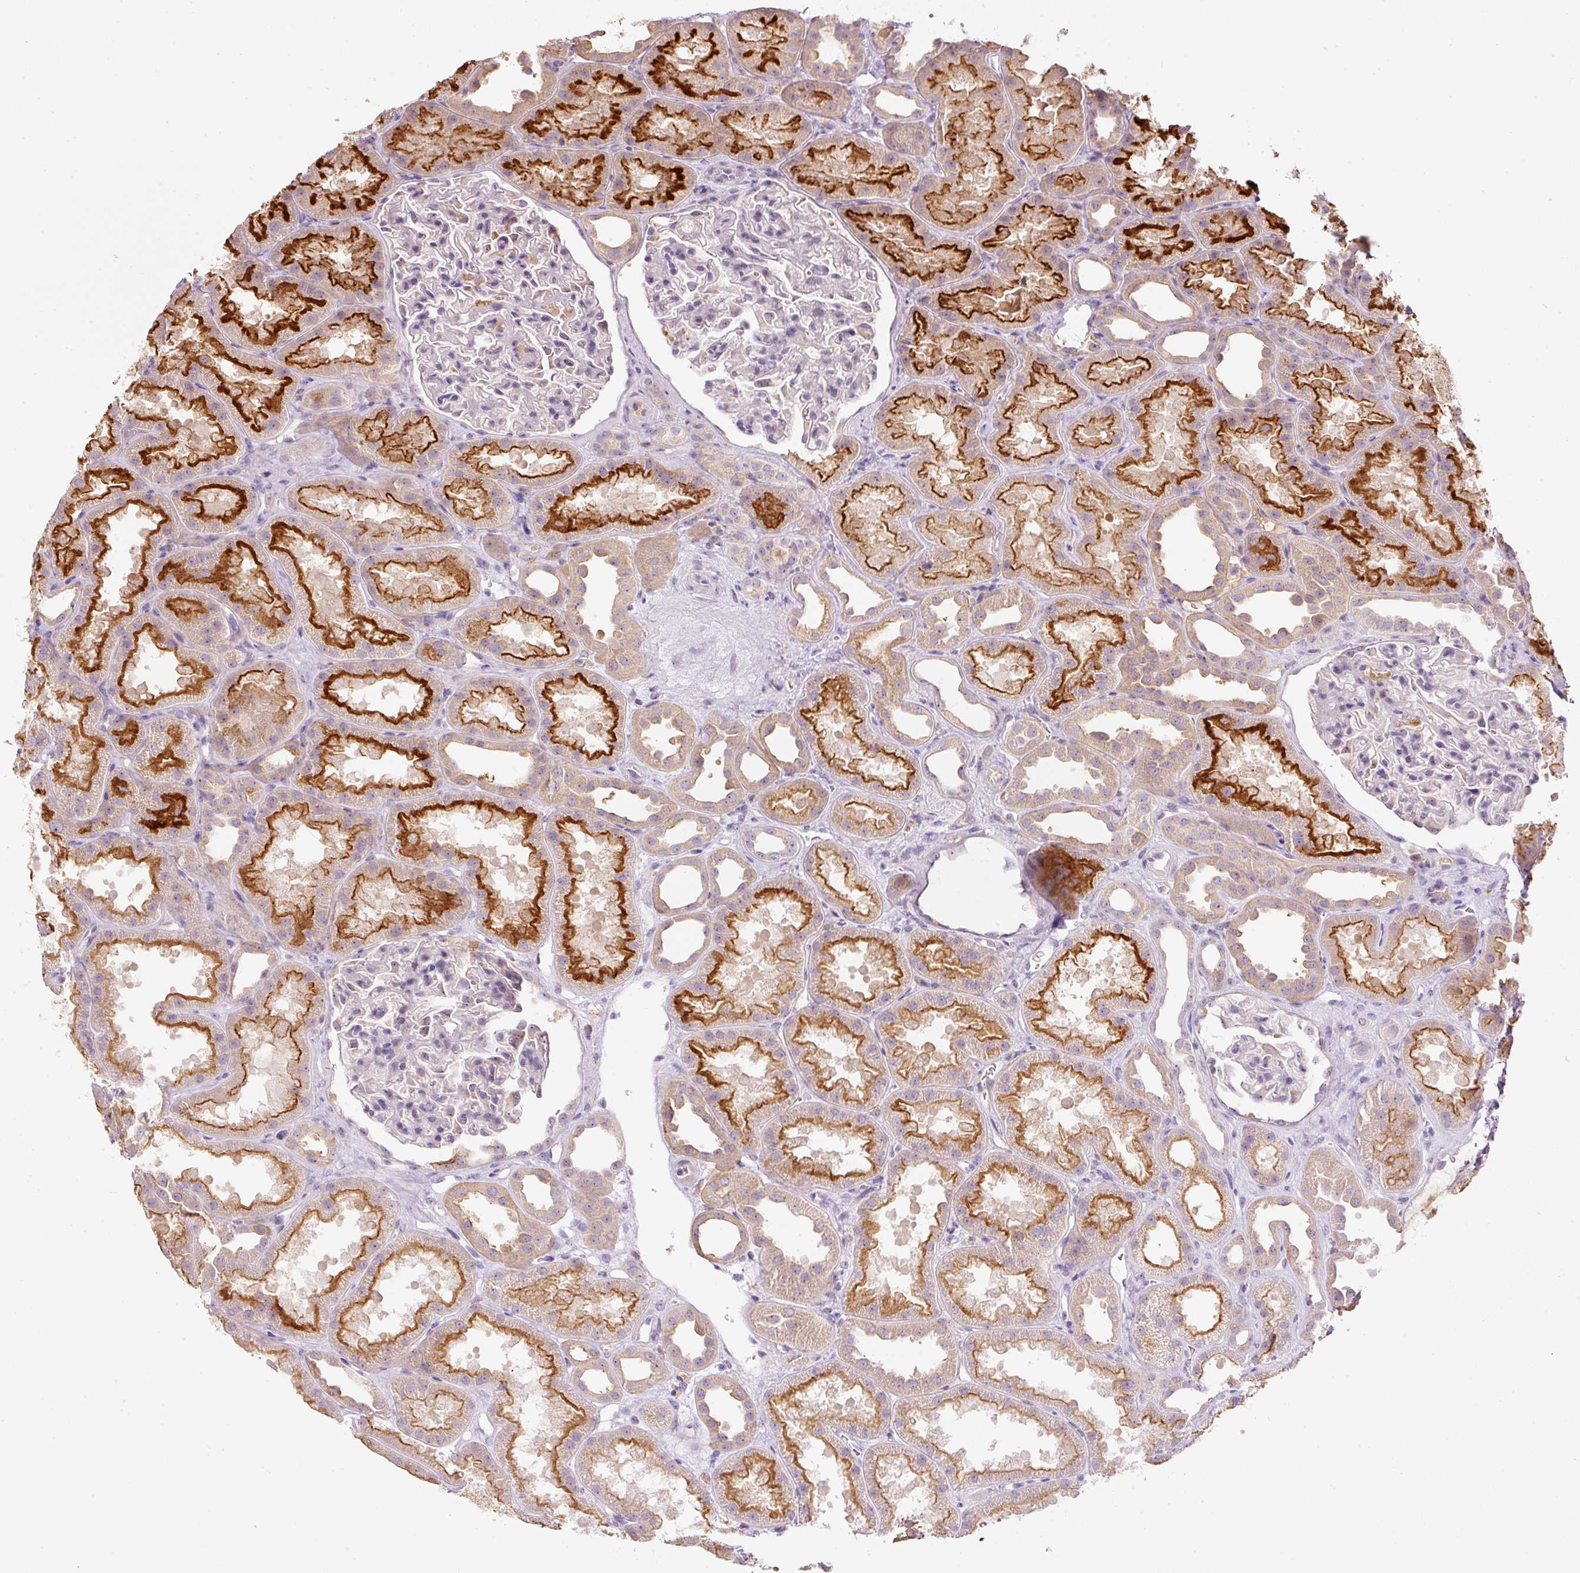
{"staining": {"intensity": "negative", "quantity": "none", "location": "none"}, "tissue": "kidney", "cell_type": "Cells in glomeruli", "image_type": "normal", "snomed": [{"axis": "morphology", "description": "Normal tissue, NOS"}, {"axis": "topography", "description": "Kidney"}], "caption": "Cells in glomeruli show no significant positivity in benign kidney. (Immunohistochemistry, brightfield microscopy, high magnification).", "gene": "TMEM37", "patient": {"sex": "male", "age": 61}}